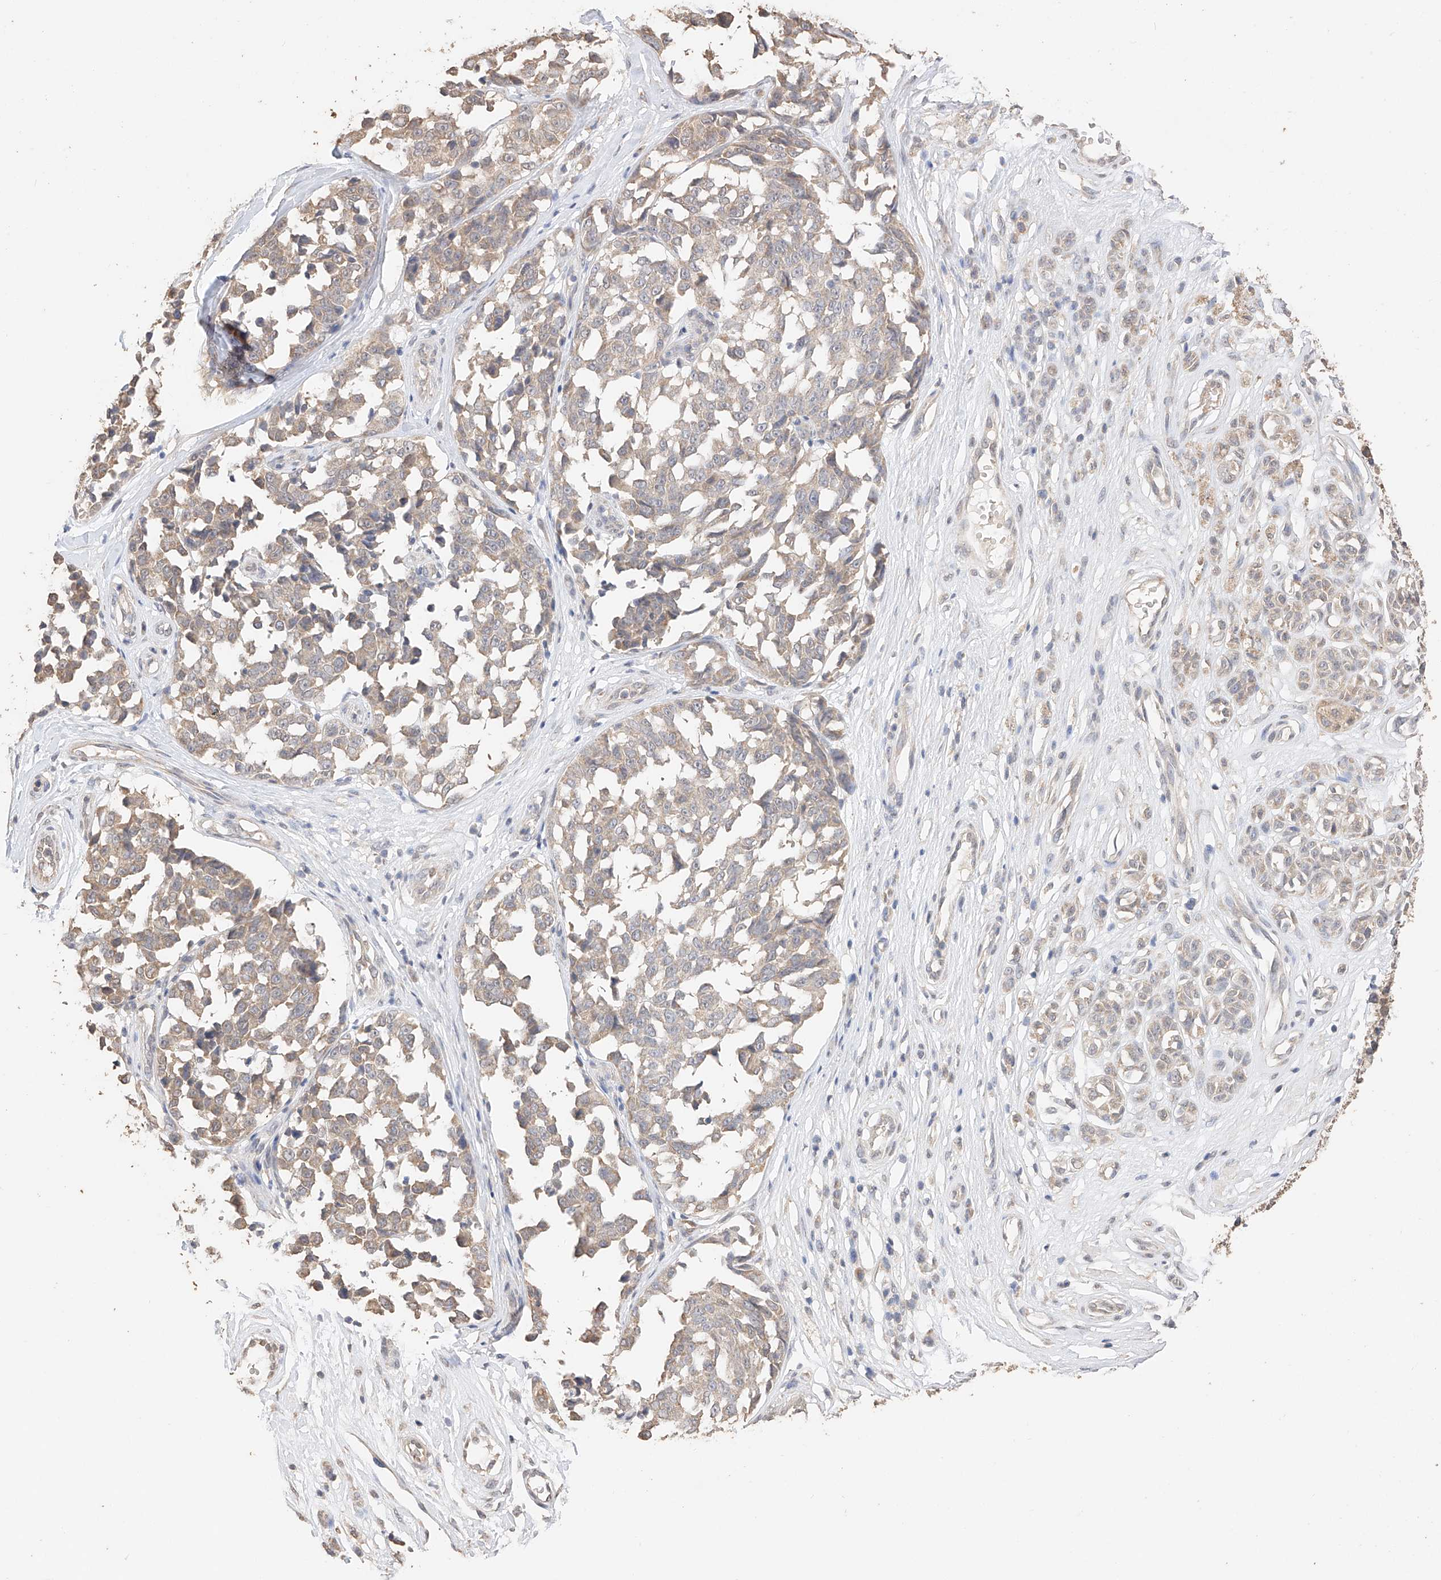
{"staining": {"intensity": "weak", "quantity": "25%-75%", "location": "cytoplasmic/membranous"}, "tissue": "melanoma", "cell_type": "Tumor cells", "image_type": "cancer", "snomed": [{"axis": "morphology", "description": "Malignant melanoma, NOS"}, {"axis": "topography", "description": "Skin"}], "caption": "Protein expression analysis of malignant melanoma reveals weak cytoplasmic/membranous positivity in approximately 25%-75% of tumor cells.", "gene": "IL22RA2", "patient": {"sex": "female", "age": 64}}